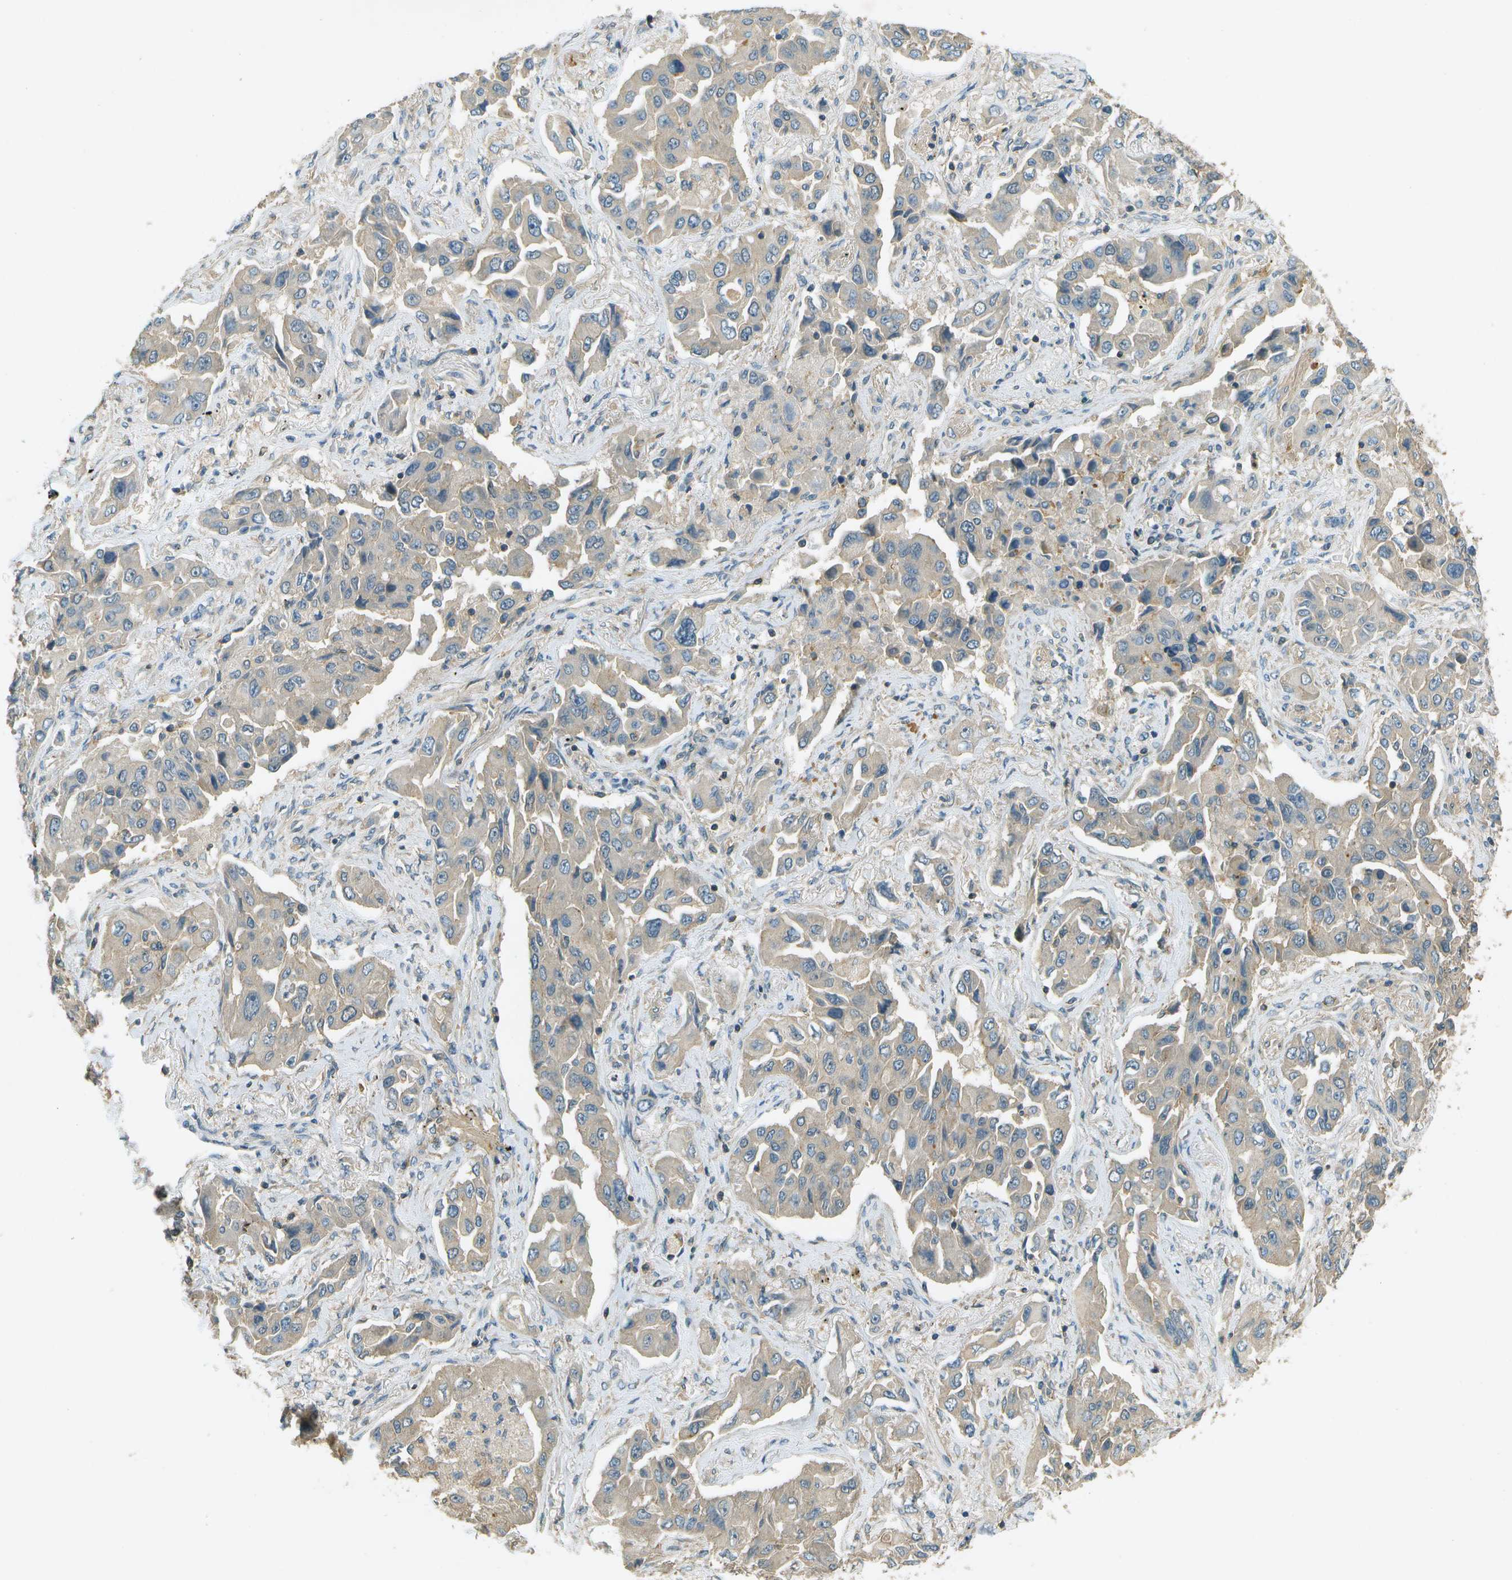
{"staining": {"intensity": "negative", "quantity": "none", "location": "none"}, "tissue": "lung cancer", "cell_type": "Tumor cells", "image_type": "cancer", "snomed": [{"axis": "morphology", "description": "Adenocarcinoma, NOS"}, {"axis": "topography", "description": "Lung"}], "caption": "An immunohistochemistry histopathology image of lung adenocarcinoma is shown. There is no staining in tumor cells of lung adenocarcinoma.", "gene": "NUDT4", "patient": {"sex": "female", "age": 65}}